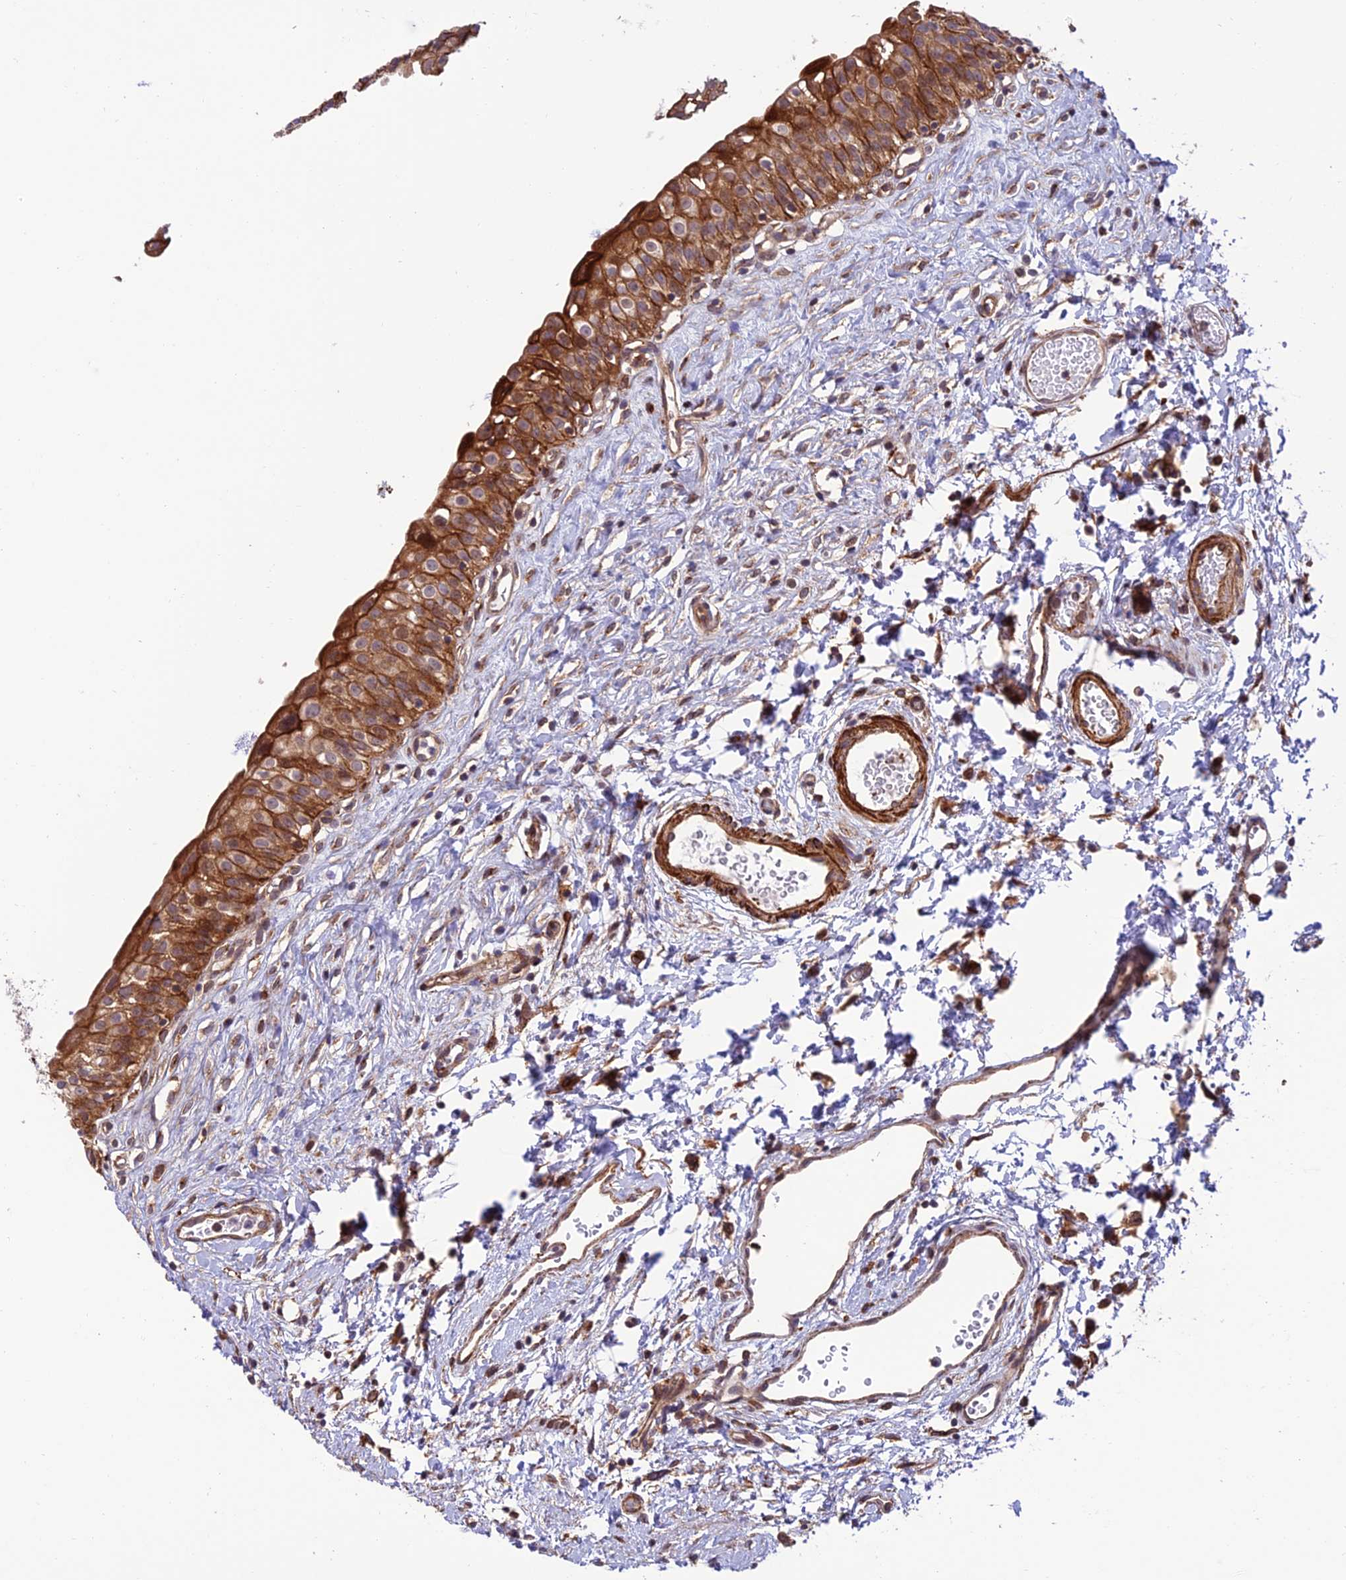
{"staining": {"intensity": "strong", "quantity": ">75%", "location": "cytoplasmic/membranous"}, "tissue": "urinary bladder", "cell_type": "Urothelial cells", "image_type": "normal", "snomed": [{"axis": "morphology", "description": "Normal tissue, NOS"}, {"axis": "topography", "description": "Urinary bladder"}], "caption": "Strong cytoplasmic/membranous positivity for a protein is present in approximately >75% of urothelial cells of unremarkable urinary bladder using IHC.", "gene": "TNIP3", "patient": {"sex": "male", "age": 51}}